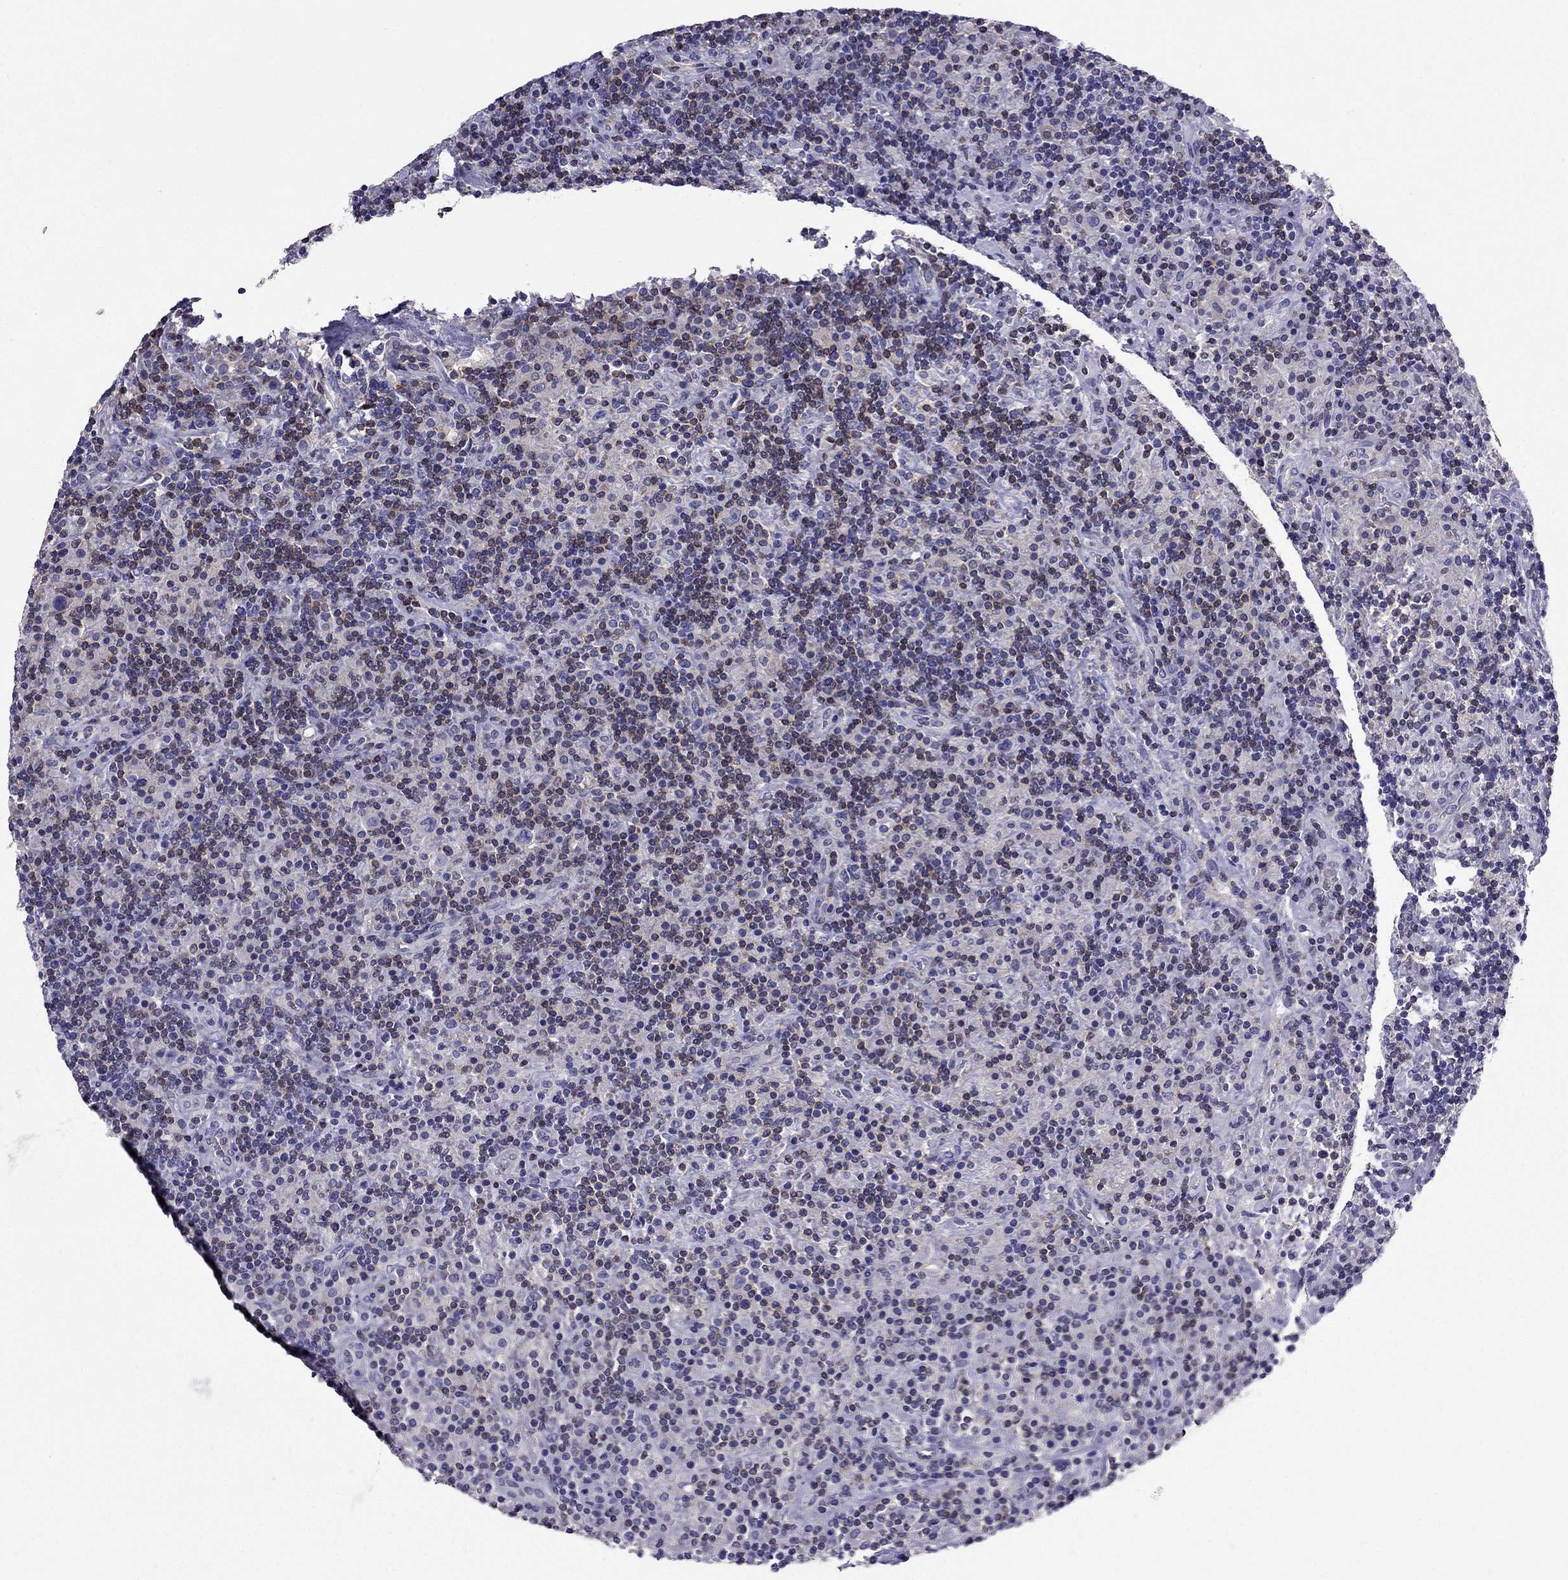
{"staining": {"intensity": "negative", "quantity": "none", "location": "none"}, "tissue": "lymphoma", "cell_type": "Tumor cells", "image_type": "cancer", "snomed": [{"axis": "morphology", "description": "Hodgkin's disease, NOS"}, {"axis": "topography", "description": "Lymph node"}], "caption": "This is a histopathology image of IHC staining of lymphoma, which shows no staining in tumor cells.", "gene": "AAK1", "patient": {"sex": "male", "age": 70}}